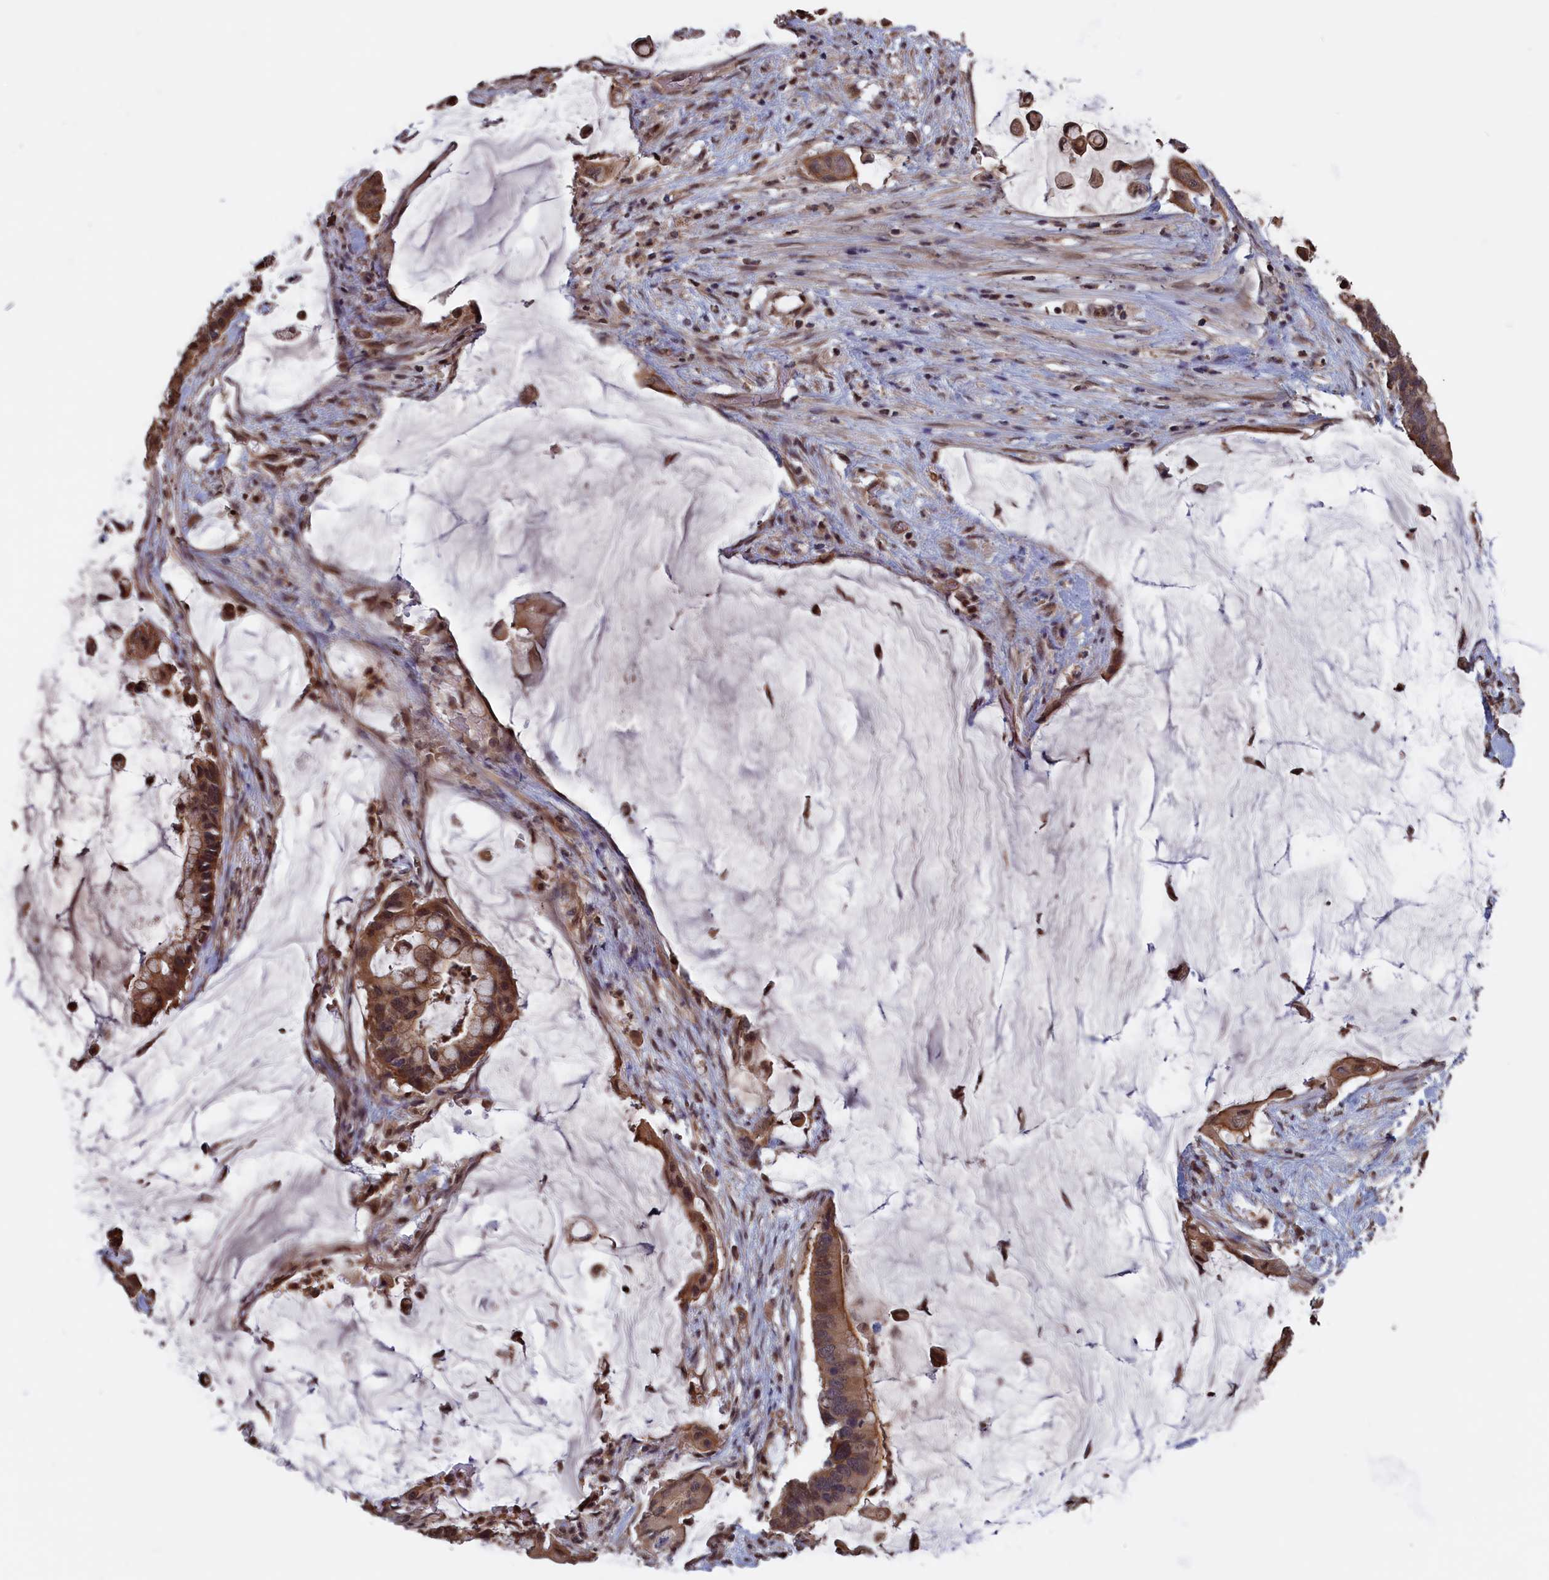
{"staining": {"intensity": "moderate", "quantity": ">75%", "location": "cytoplasmic/membranous,nuclear"}, "tissue": "pancreatic cancer", "cell_type": "Tumor cells", "image_type": "cancer", "snomed": [{"axis": "morphology", "description": "Adenocarcinoma, NOS"}, {"axis": "topography", "description": "Pancreas"}], "caption": "Protein expression analysis of pancreatic cancer (adenocarcinoma) shows moderate cytoplasmic/membranous and nuclear positivity in about >75% of tumor cells. Ihc stains the protein of interest in brown and the nuclei are stained blue.", "gene": "PLP2", "patient": {"sex": "male", "age": 41}}